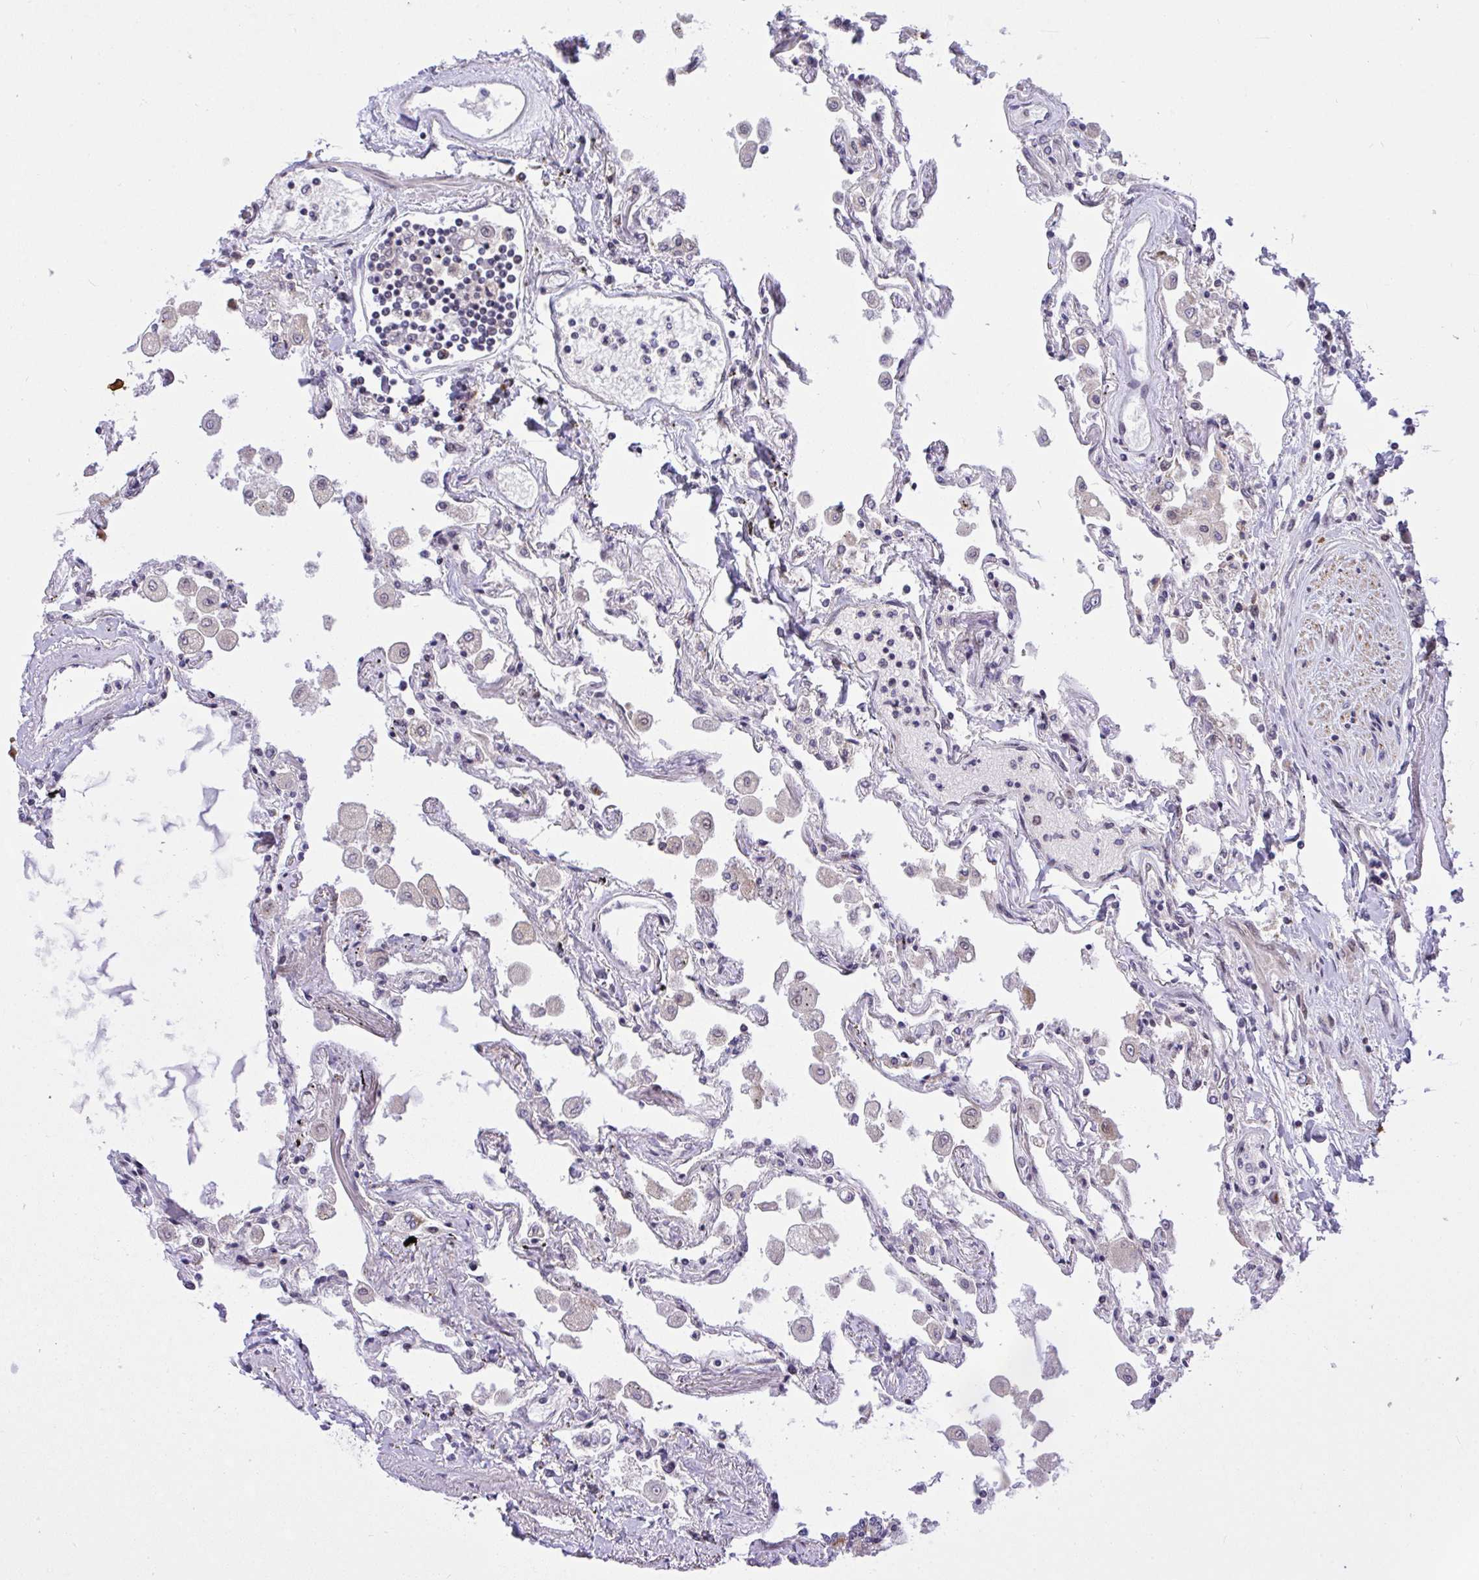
{"staining": {"intensity": "moderate", "quantity": "<25%", "location": "cytoplasmic/membranous"}, "tissue": "lung", "cell_type": "Alveolar cells", "image_type": "normal", "snomed": [{"axis": "morphology", "description": "Normal tissue, NOS"}, {"axis": "morphology", "description": "Adenocarcinoma, NOS"}, {"axis": "topography", "description": "Cartilage tissue"}, {"axis": "topography", "description": "Lung"}], "caption": "Immunohistochemical staining of benign human lung reveals <25% levels of moderate cytoplasmic/membranous protein staining in approximately <25% of alveolar cells. (DAB (3,3'-diaminobenzidine) IHC, brown staining for protein, blue staining for nuclei).", "gene": "ERI1", "patient": {"sex": "female", "age": 67}}